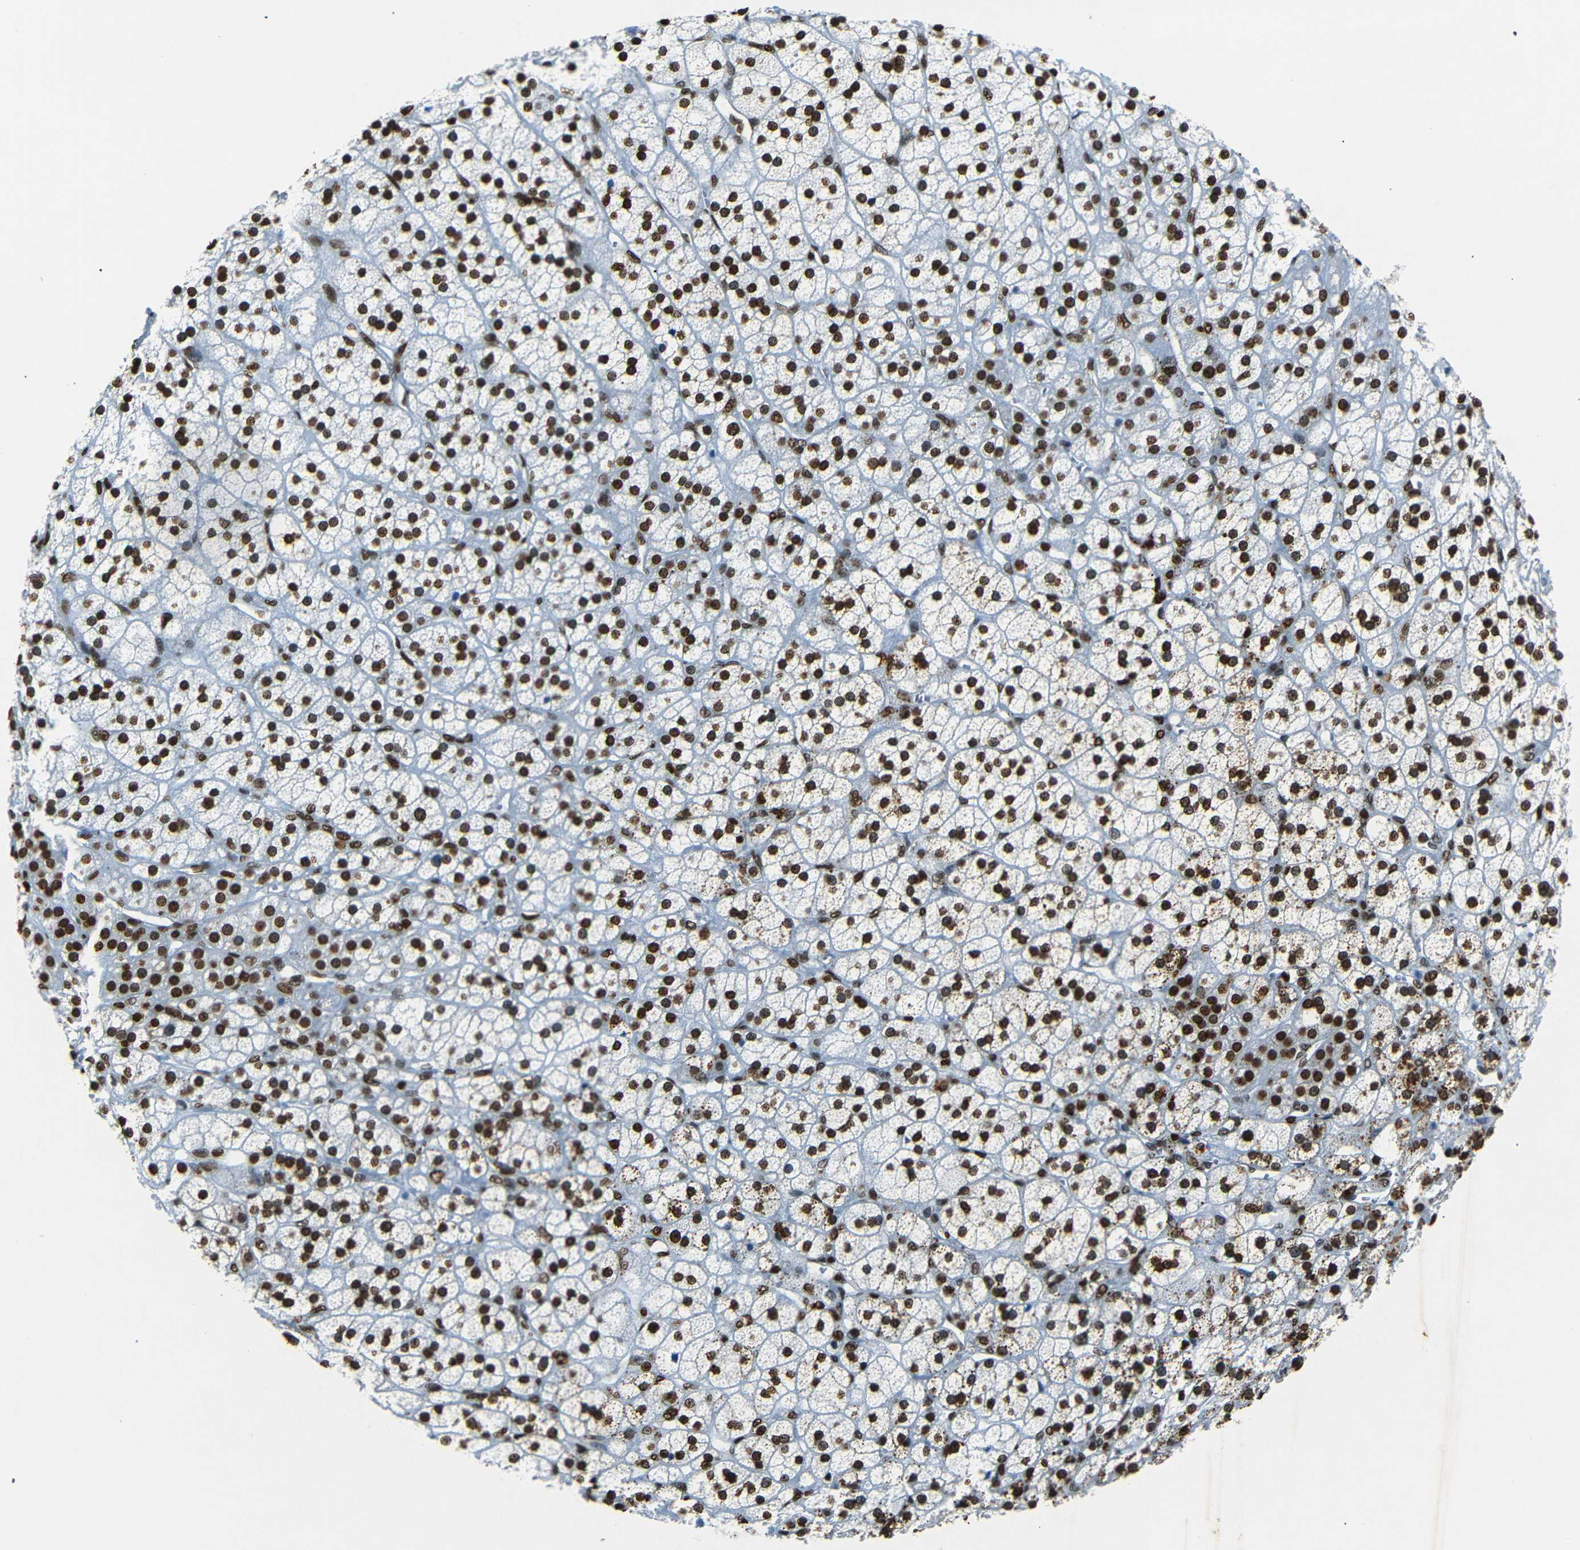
{"staining": {"intensity": "strong", "quantity": ">75%", "location": "cytoplasmic/membranous,nuclear"}, "tissue": "adrenal gland", "cell_type": "Glandular cells", "image_type": "normal", "snomed": [{"axis": "morphology", "description": "Normal tissue, NOS"}, {"axis": "topography", "description": "Adrenal gland"}], "caption": "Immunohistochemistry (IHC) image of normal adrenal gland stained for a protein (brown), which exhibits high levels of strong cytoplasmic/membranous,nuclear positivity in approximately >75% of glandular cells.", "gene": "HMGN1", "patient": {"sex": "male", "age": 56}}